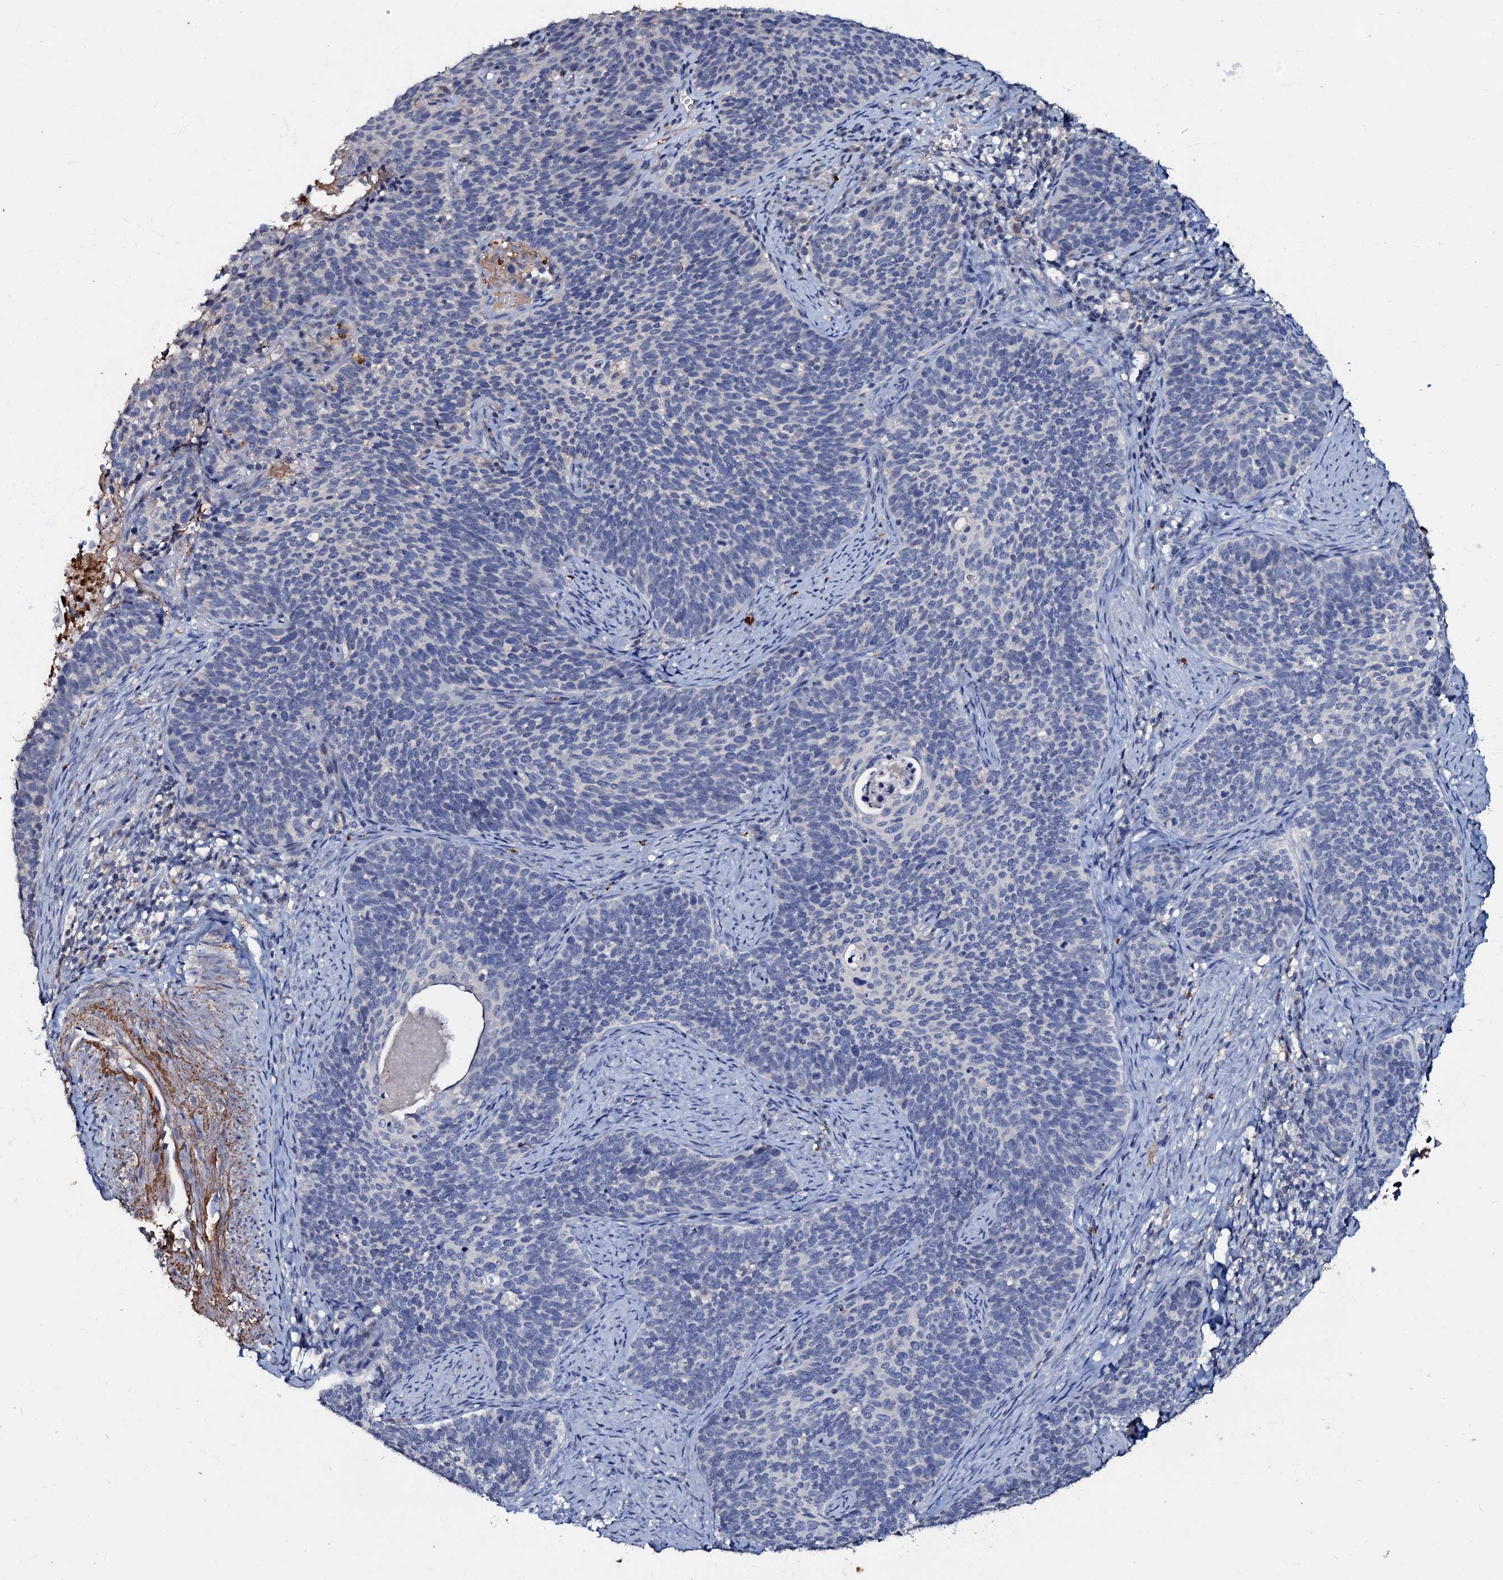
{"staining": {"intensity": "negative", "quantity": "none", "location": "none"}, "tissue": "cervical cancer", "cell_type": "Tumor cells", "image_type": "cancer", "snomed": [{"axis": "morphology", "description": "Normal tissue, NOS"}, {"axis": "morphology", "description": "Squamous cell carcinoma, NOS"}, {"axis": "topography", "description": "Cervix"}], "caption": "Tumor cells are negative for protein expression in human cervical cancer (squamous cell carcinoma).", "gene": "MANSC4", "patient": {"sex": "female", "age": 39}}